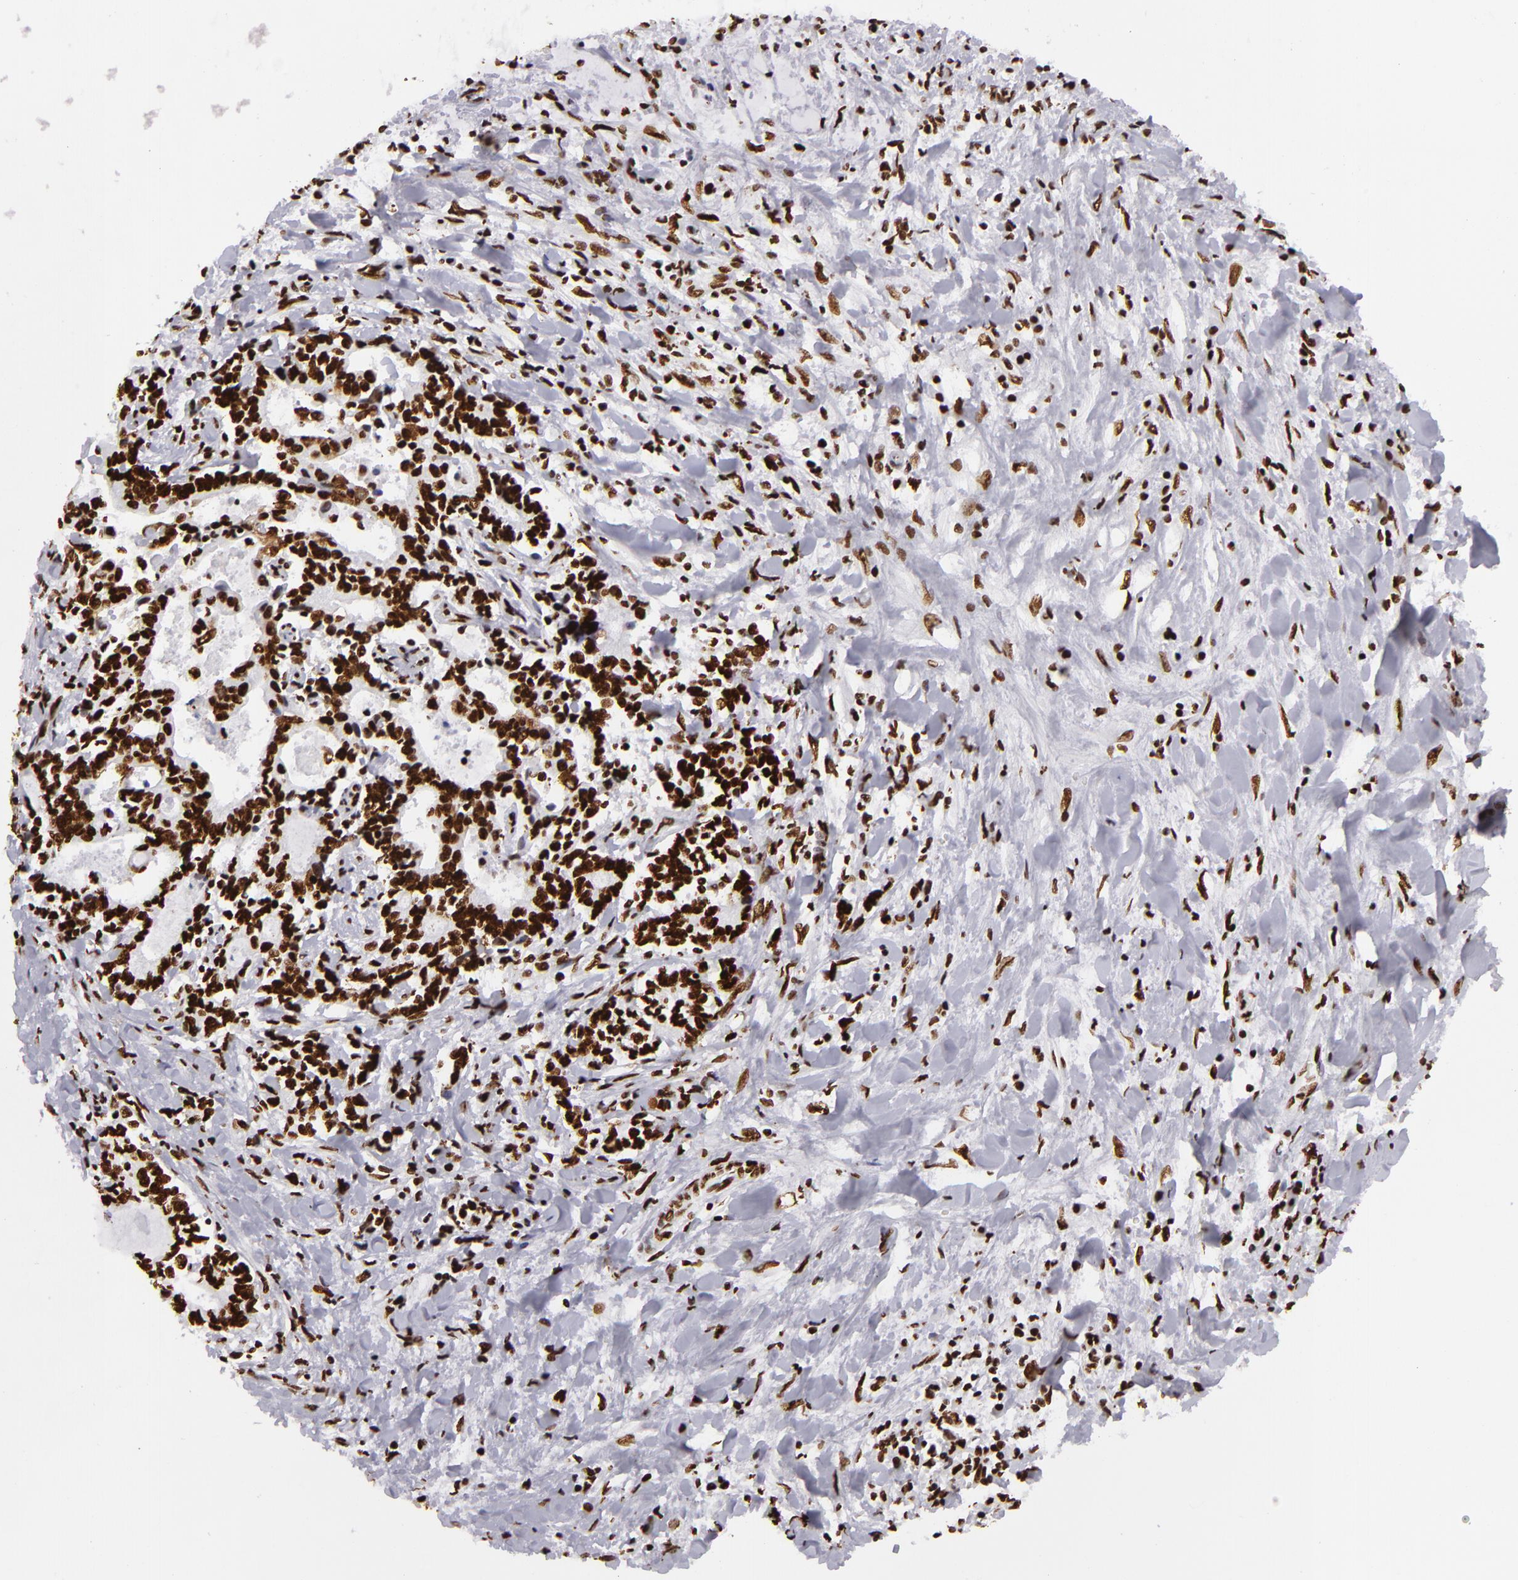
{"staining": {"intensity": "strong", "quantity": ">75%", "location": "nuclear"}, "tissue": "liver cancer", "cell_type": "Tumor cells", "image_type": "cancer", "snomed": [{"axis": "morphology", "description": "Cholangiocarcinoma"}, {"axis": "topography", "description": "Liver"}], "caption": "IHC photomicrograph of neoplastic tissue: human cholangiocarcinoma (liver) stained using immunohistochemistry displays high levels of strong protein expression localized specifically in the nuclear of tumor cells, appearing as a nuclear brown color.", "gene": "SAFB", "patient": {"sex": "male", "age": 57}}